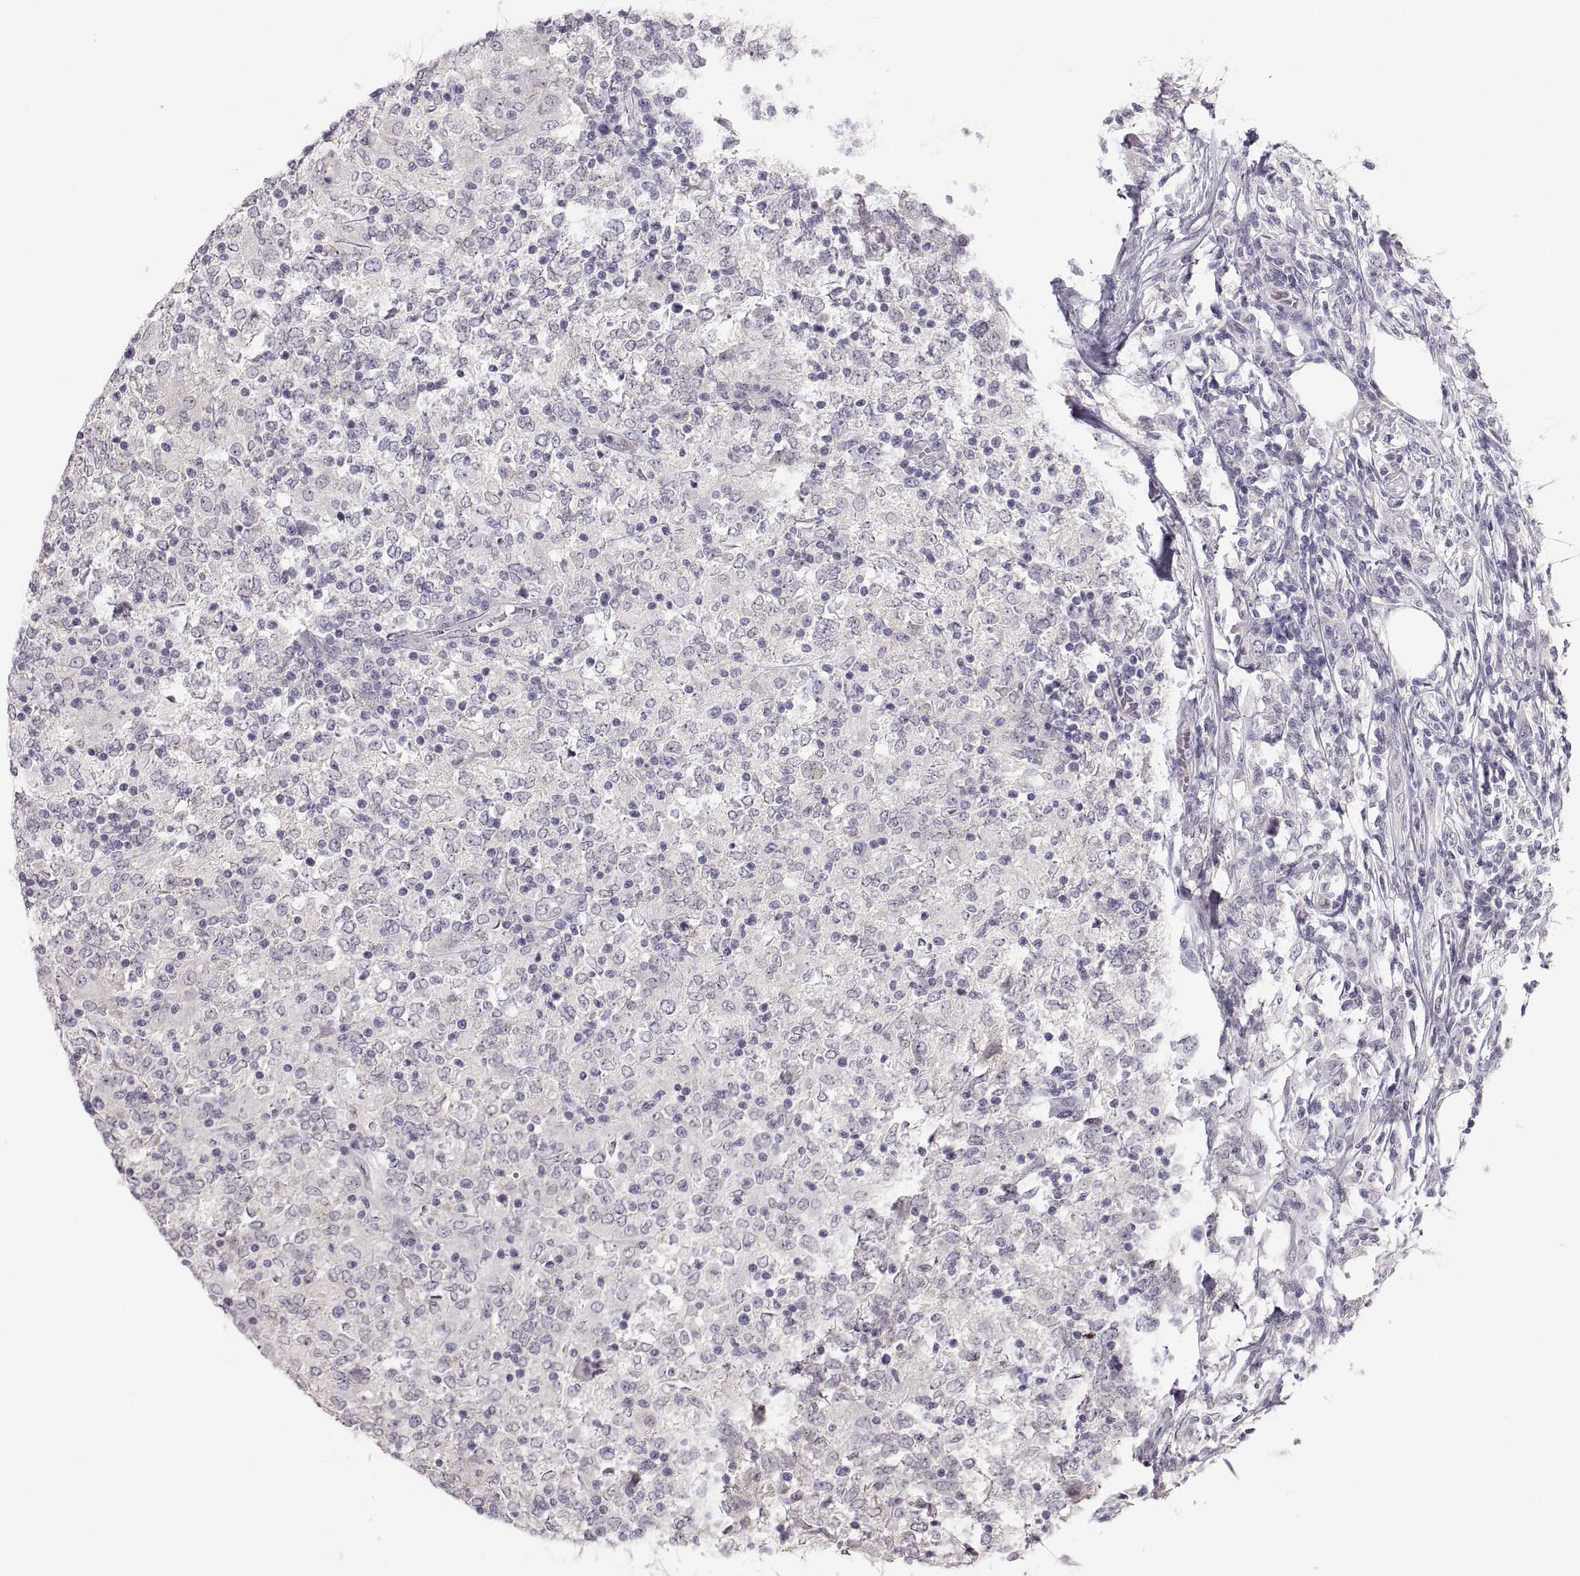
{"staining": {"intensity": "negative", "quantity": "none", "location": "none"}, "tissue": "lymphoma", "cell_type": "Tumor cells", "image_type": "cancer", "snomed": [{"axis": "morphology", "description": "Malignant lymphoma, non-Hodgkin's type, High grade"}, {"axis": "topography", "description": "Lymph node"}], "caption": "Immunohistochemical staining of lymphoma displays no significant expression in tumor cells.", "gene": "ZNF185", "patient": {"sex": "female", "age": 84}}